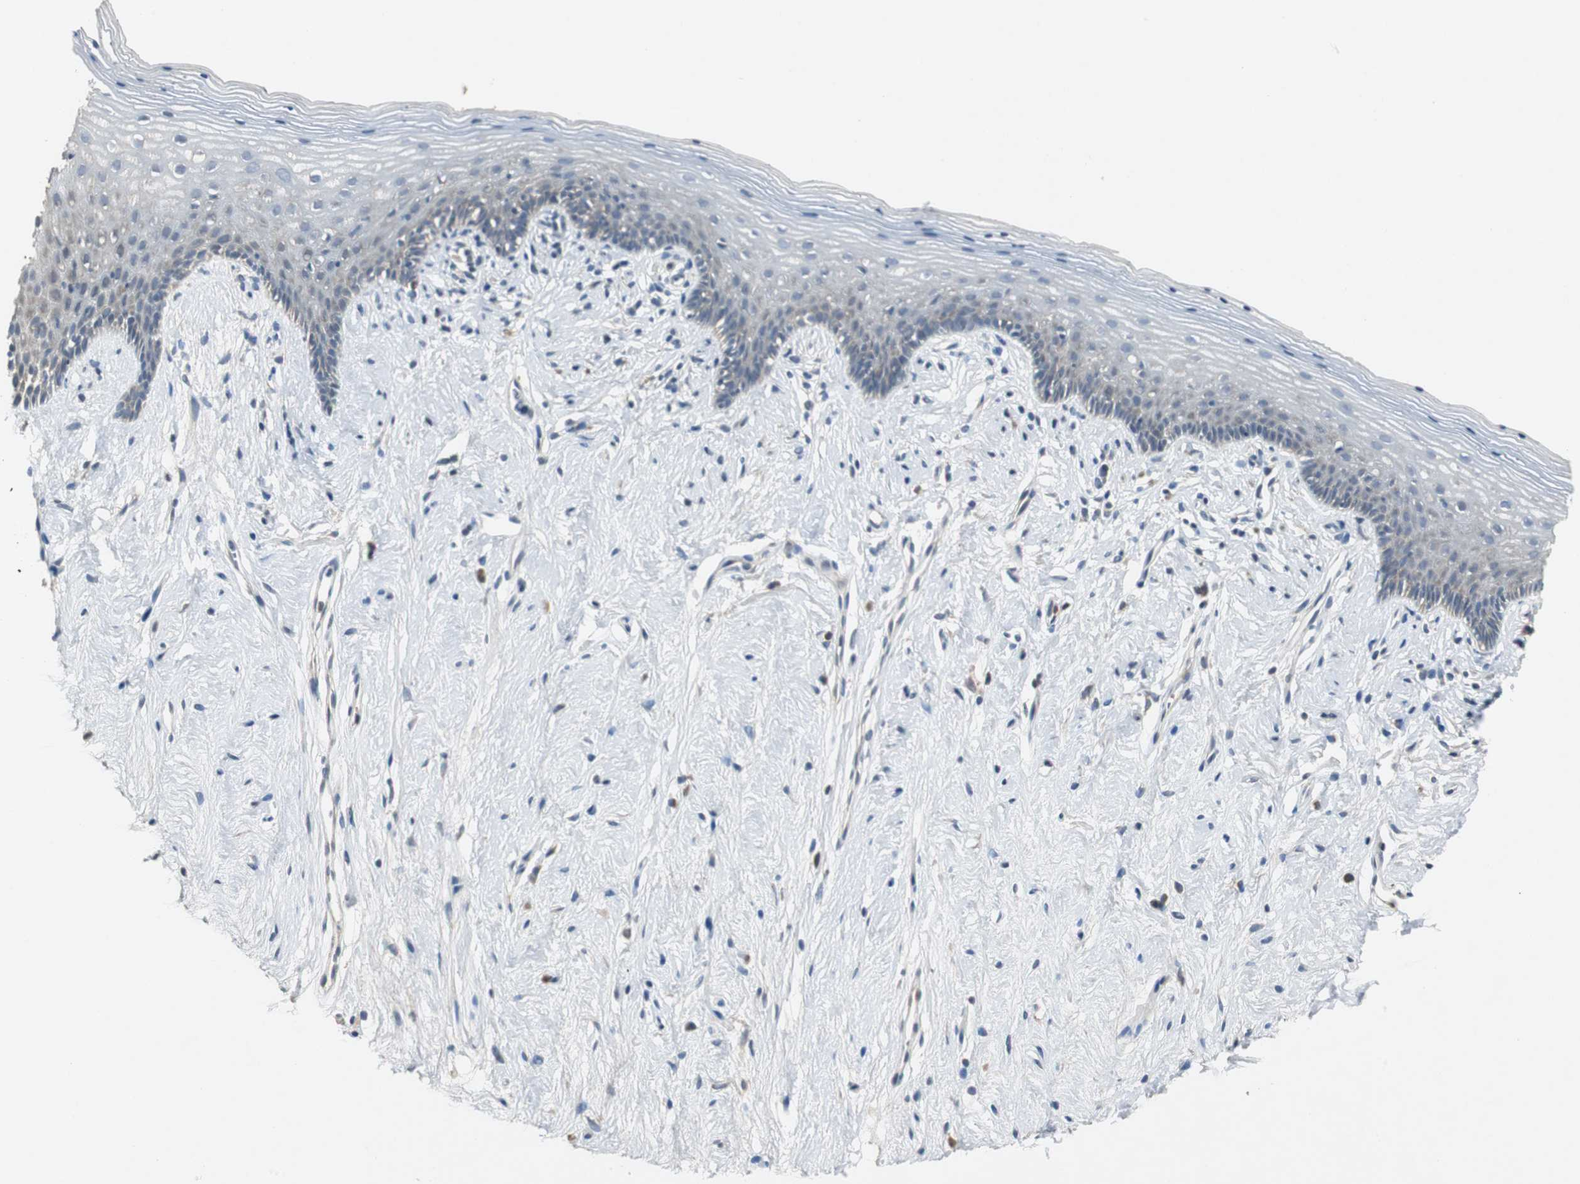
{"staining": {"intensity": "negative", "quantity": "none", "location": "none"}, "tissue": "vagina", "cell_type": "Squamous epithelial cells", "image_type": "normal", "snomed": [{"axis": "morphology", "description": "Normal tissue, NOS"}, {"axis": "topography", "description": "Vagina"}], "caption": "DAB (3,3'-diaminobenzidine) immunohistochemical staining of unremarkable human vagina shows no significant staining in squamous epithelial cells.", "gene": "MYT1", "patient": {"sex": "female", "age": 44}}